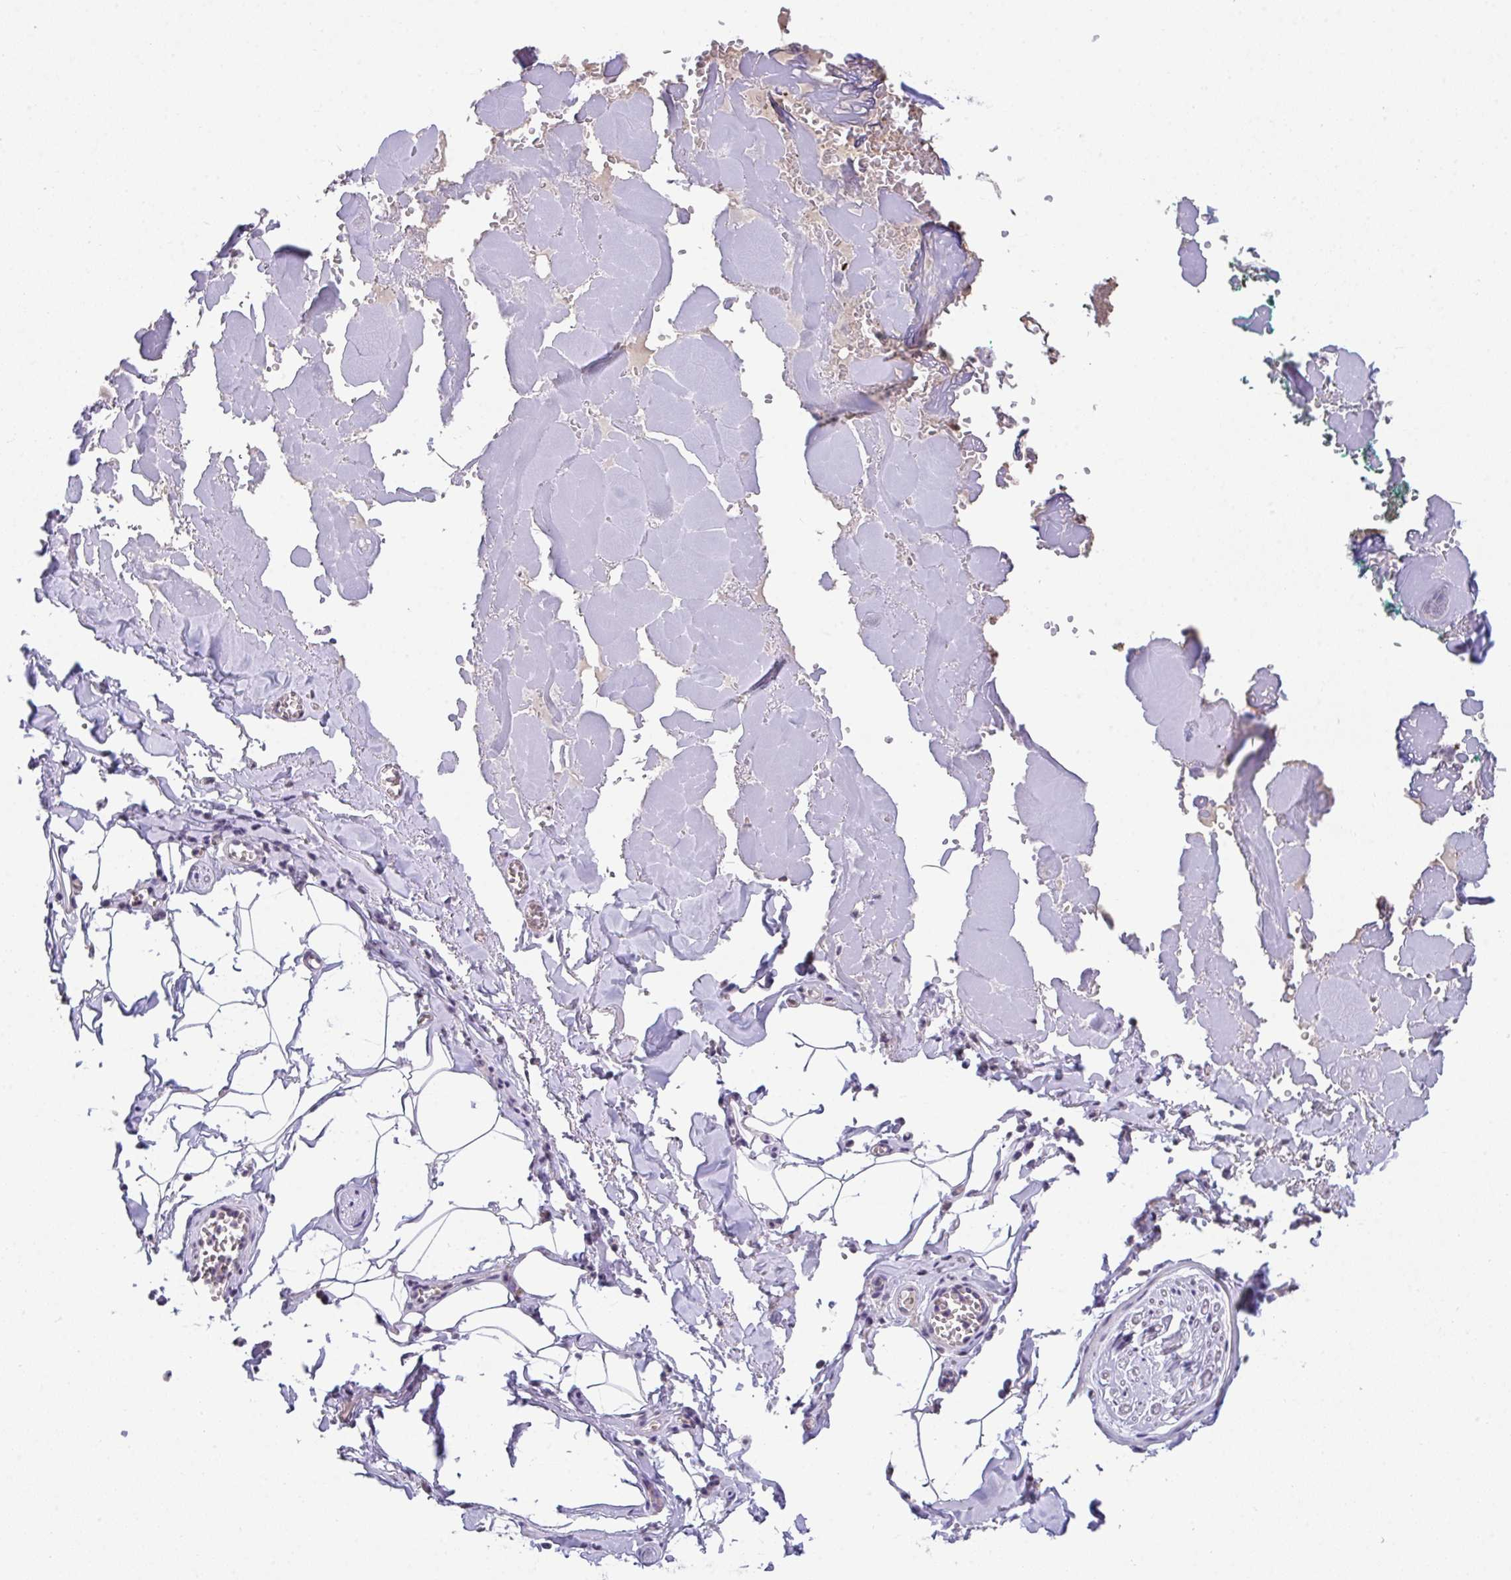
{"staining": {"intensity": "negative", "quantity": "none", "location": "none"}, "tissue": "adipose tissue", "cell_type": "Adipocytes", "image_type": "normal", "snomed": [{"axis": "morphology", "description": "Normal tissue, NOS"}, {"axis": "topography", "description": "Vulva"}, {"axis": "topography", "description": "Peripheral nerve tissue"}], "caption": "Immunohistochemical staining of benign human adipose tissue exhibits no significant expression in adipocytes. (DAB IHC with hematoxylin counter stain).", "gene": "GLTPD2", "patient": {"sex": "female", "age": 66}}